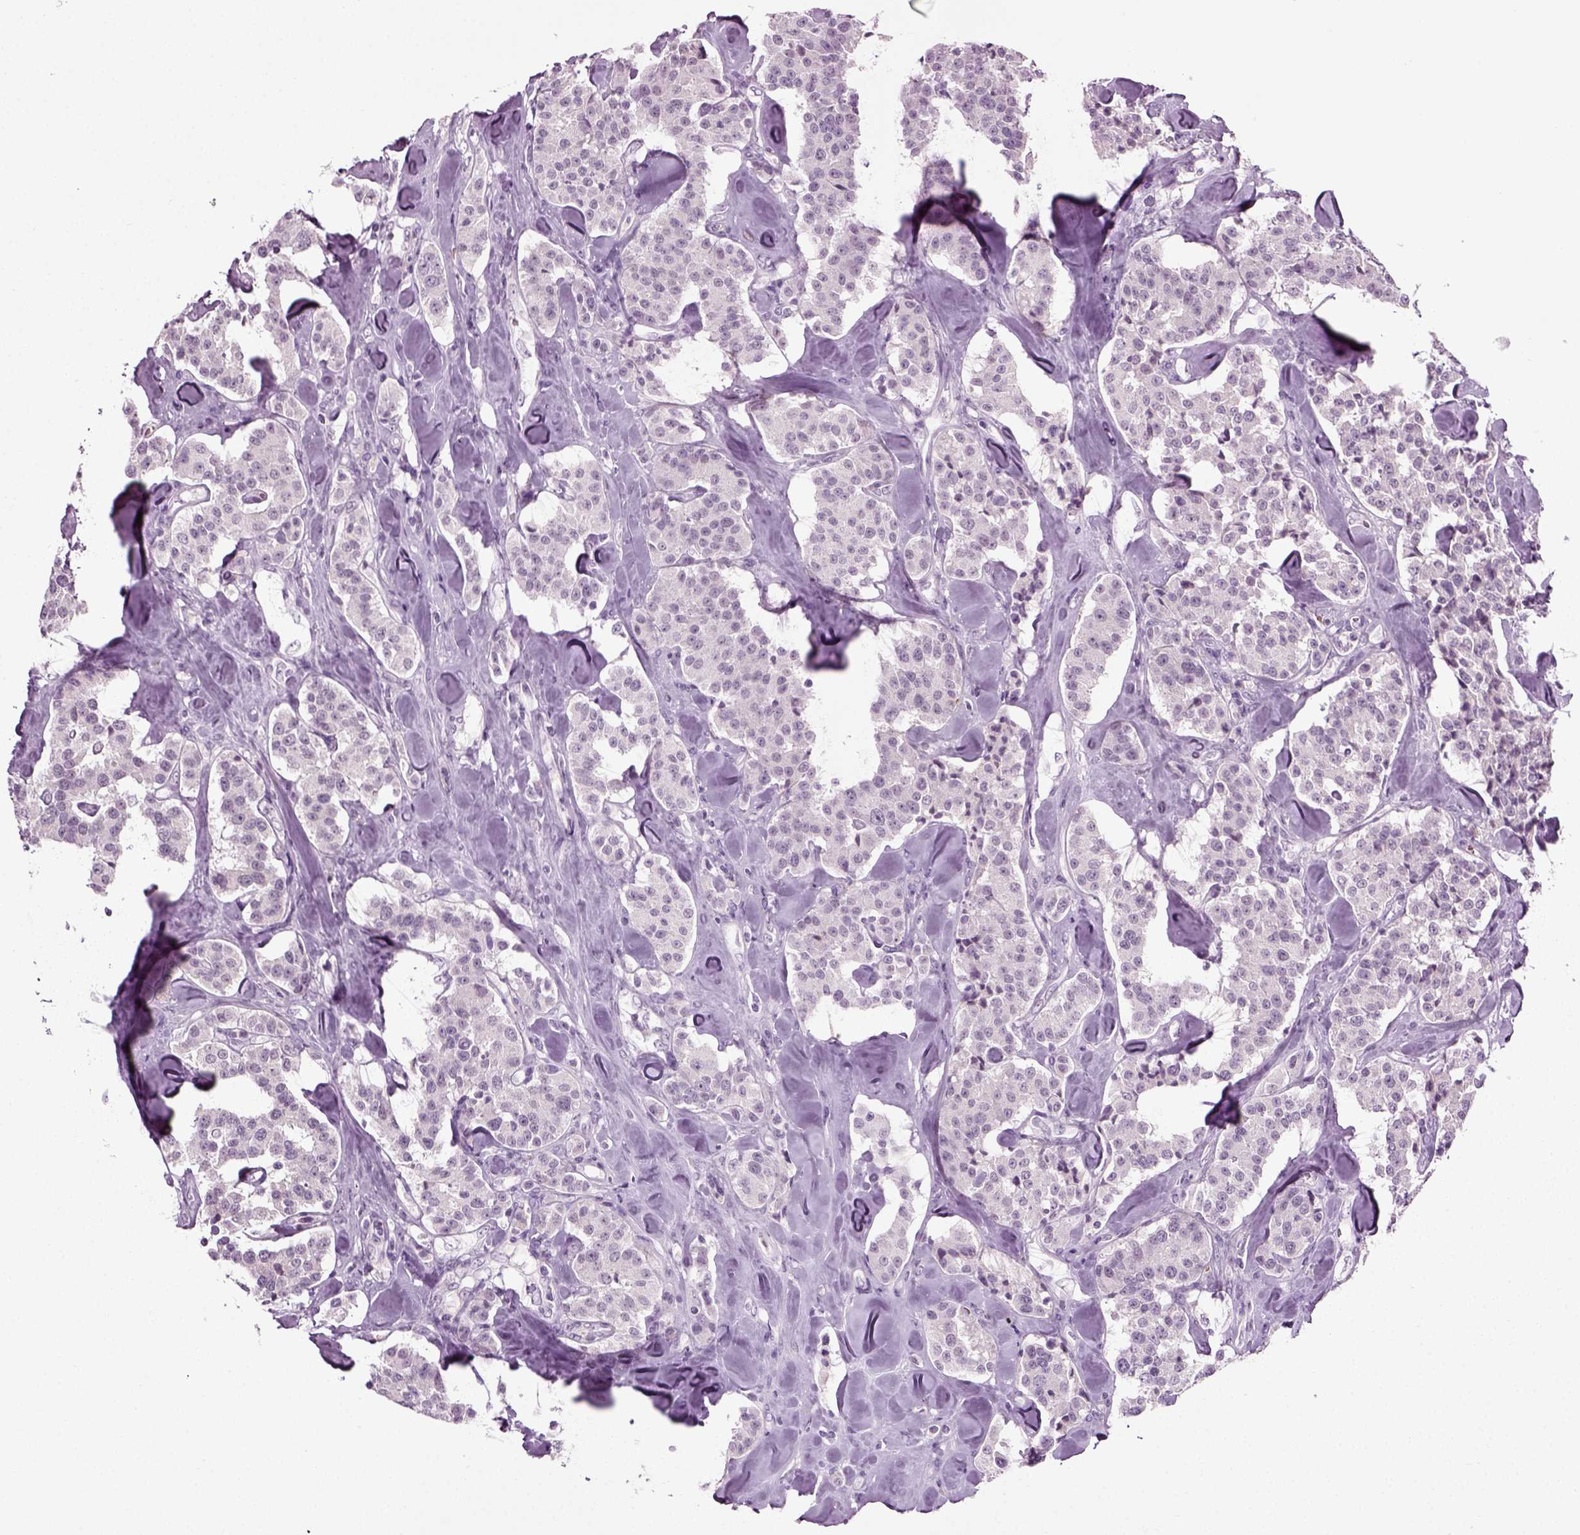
{"staining": {"intensity": "negative", "quantity": "none", "location": "none"}, "tissue": "carcinoid", "cell_type": "Tumor cells", "image_type": "cancer", "snomed": [{"axis": "morphology", "description": "Carcinoid, malignant, NOS"}, {"axis": "topography", "description": "Pancreas"}], "caption": "This is an immunohistochemistry micrograph of human carcinoid. There is no positivity in tumor cells.", "gene": "ZC2HC1C", "patient": {"sex": "male", "age": 41}}